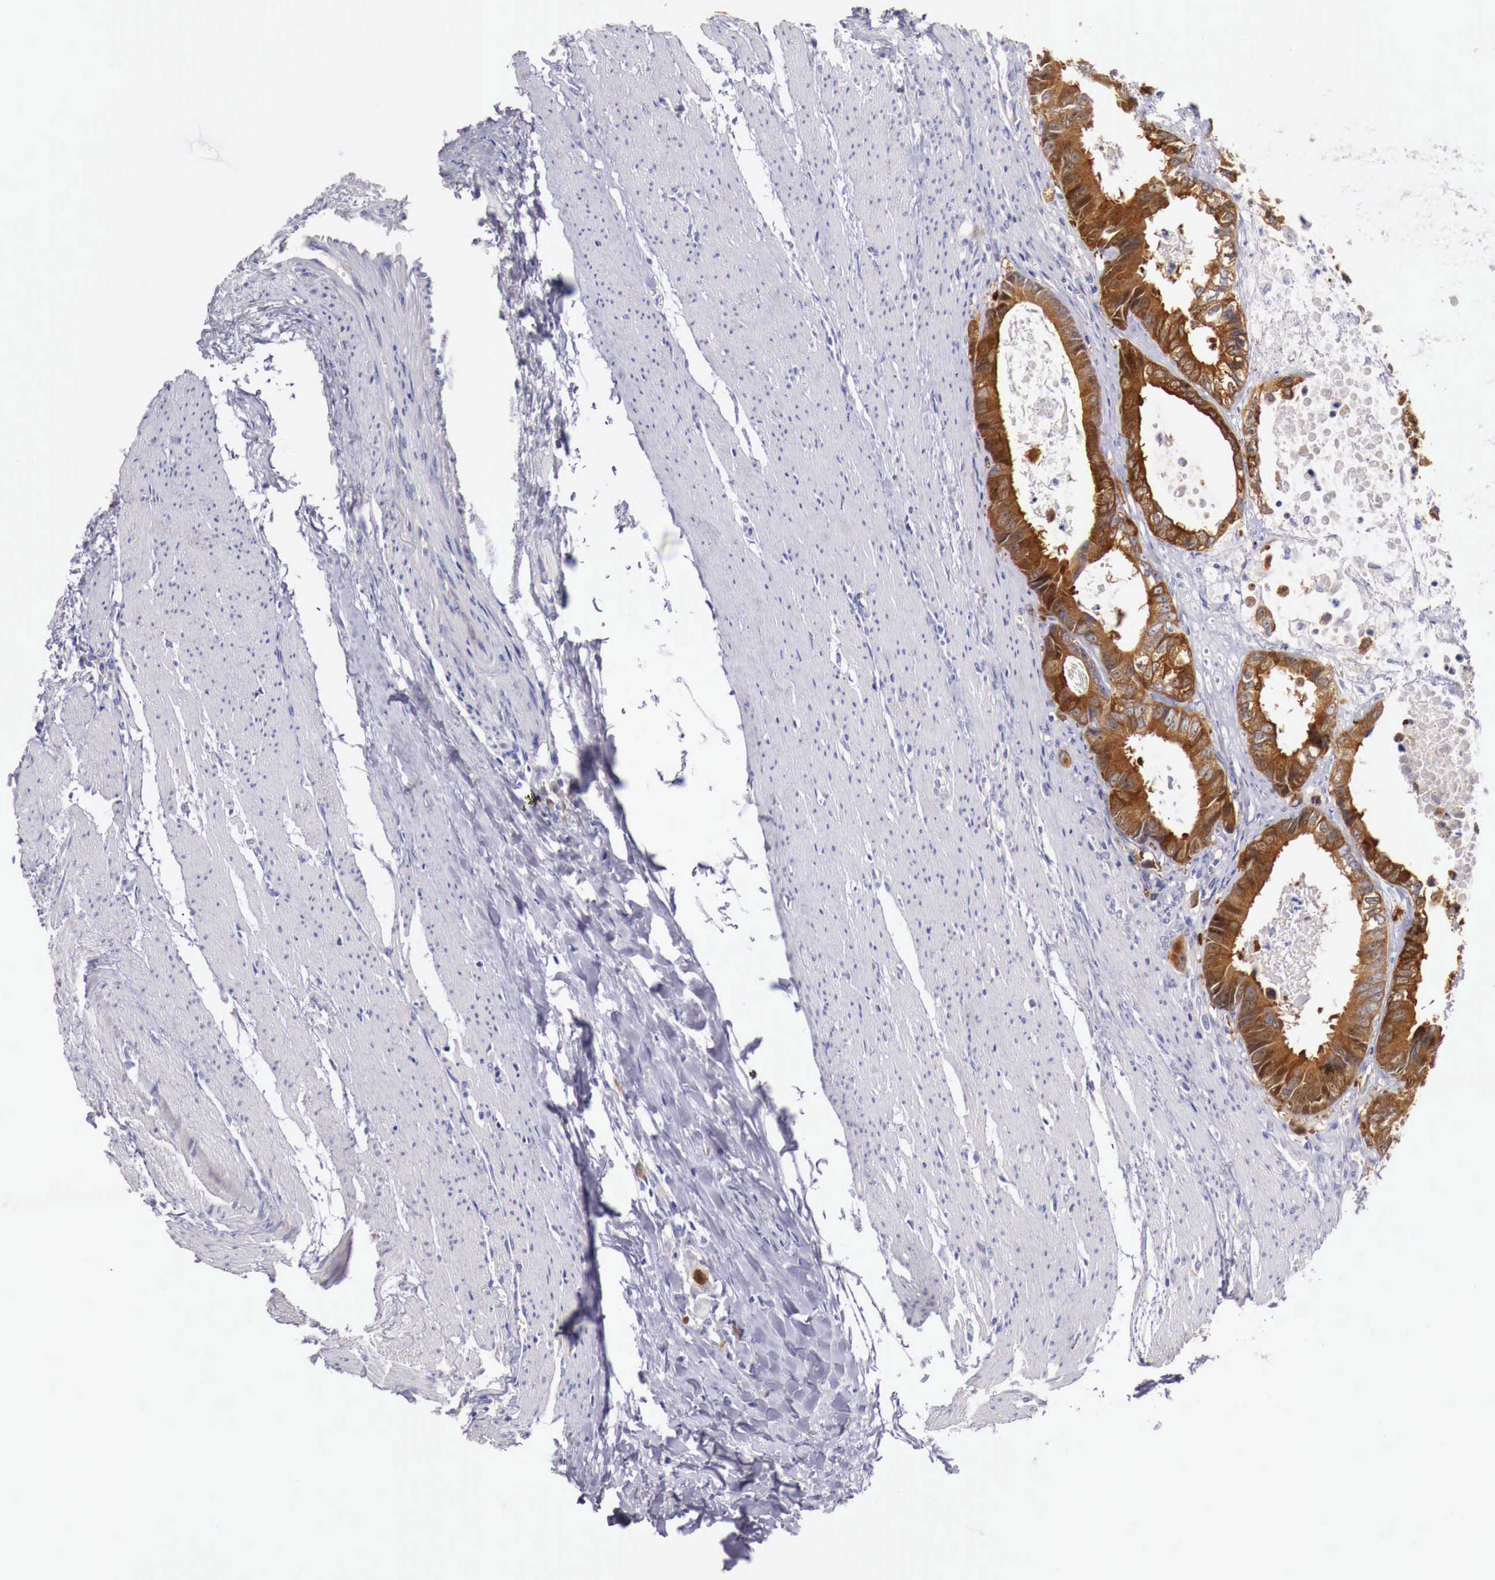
{"staining": {"intensity": "strong", "quantity": ">75%", "location": "cytoplasmic/membranous"}, "tissue": "colorectal cancer", "cell_type": "Tumor cells", "image_type": "cancer", "snomed": [{"axis": "morphology", "description": "Adenocarcinoma, NOS"}, {"axis": "topography", "description": "Rectum"}], "caption": "A brown stain shows strong cytoplasmic/membranous positivity of a protein in colorectal adenocarcinoma tumor cells.", "gene": "NREP", "patient": {"sex": "female", "age": 98}}